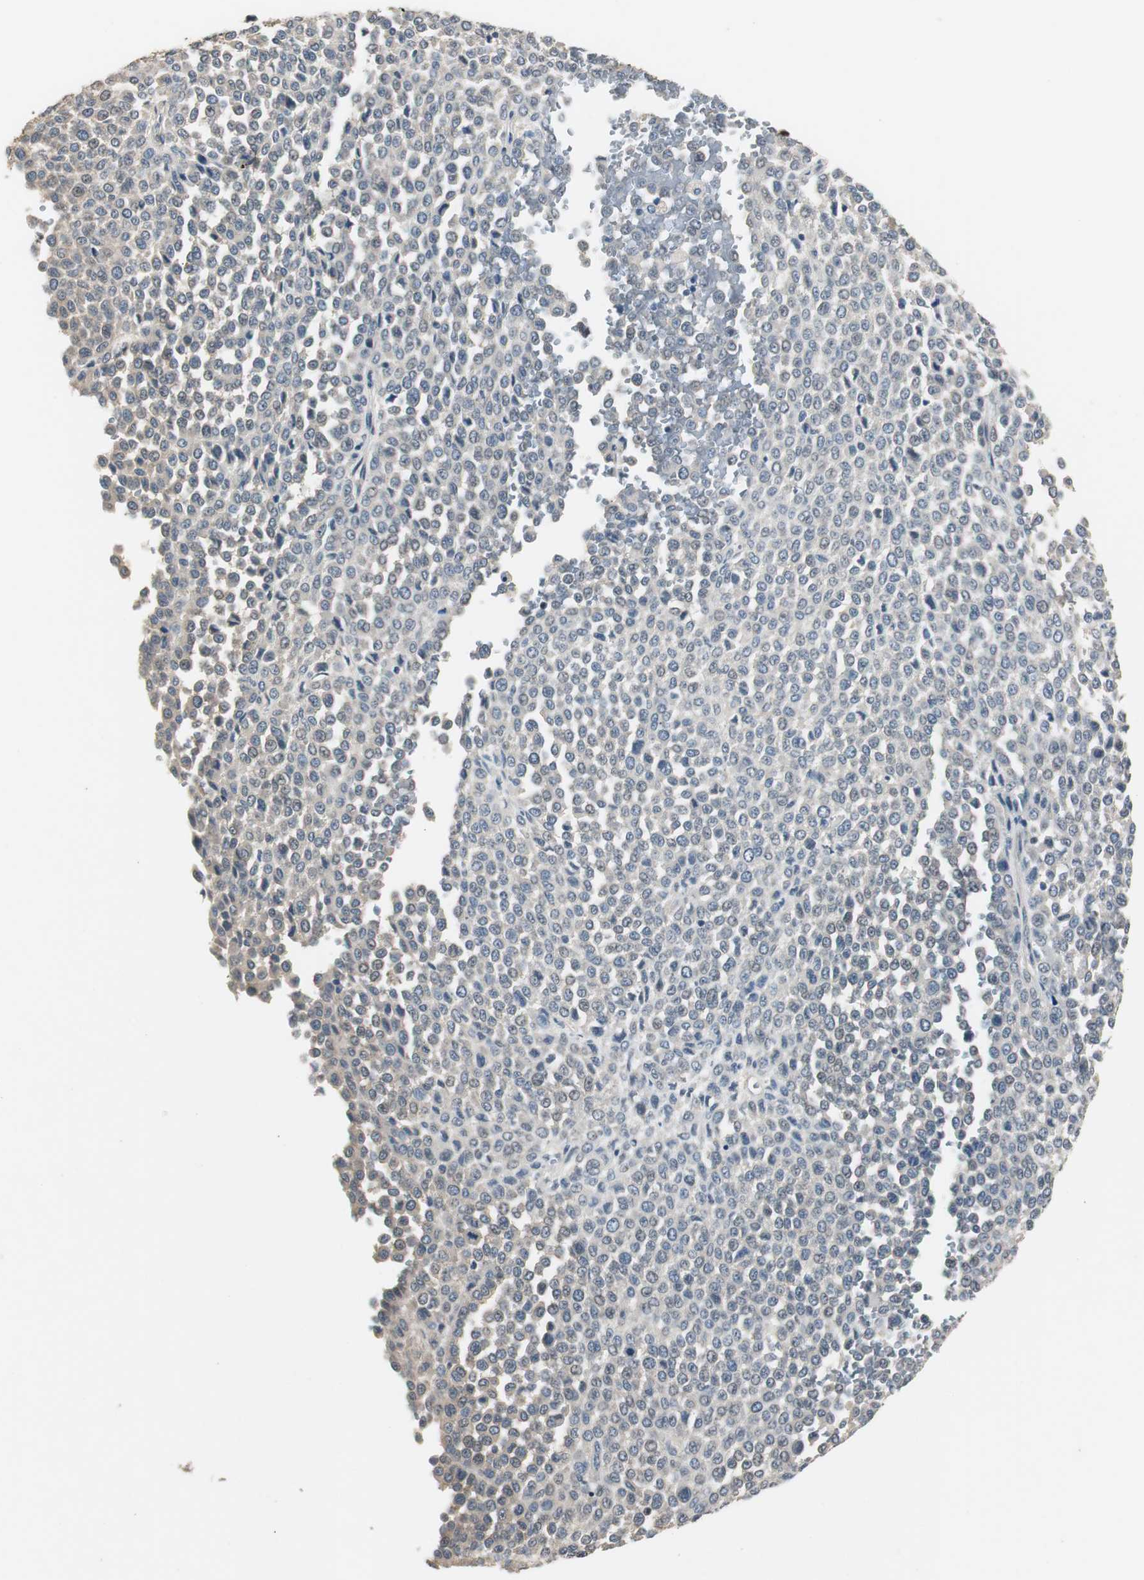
{"staining": {"intensity": "negative", "quantity": "none", "location": "none"}, "tissue": "melanoma", "cell_type": "Tumor cells", "image_type": "cancer", "snomed": [{"axis": "morphology", "description": "Malignant melanoma, Metastatic site"}, {"axis": "topography", "description": "Pancreas"}], "caption": "There is no significant staining in tumor cells of malignant melanoma (metastatic site).", "gene": "PTPRN2", "patient": {"sex": "female", "age": 30}}